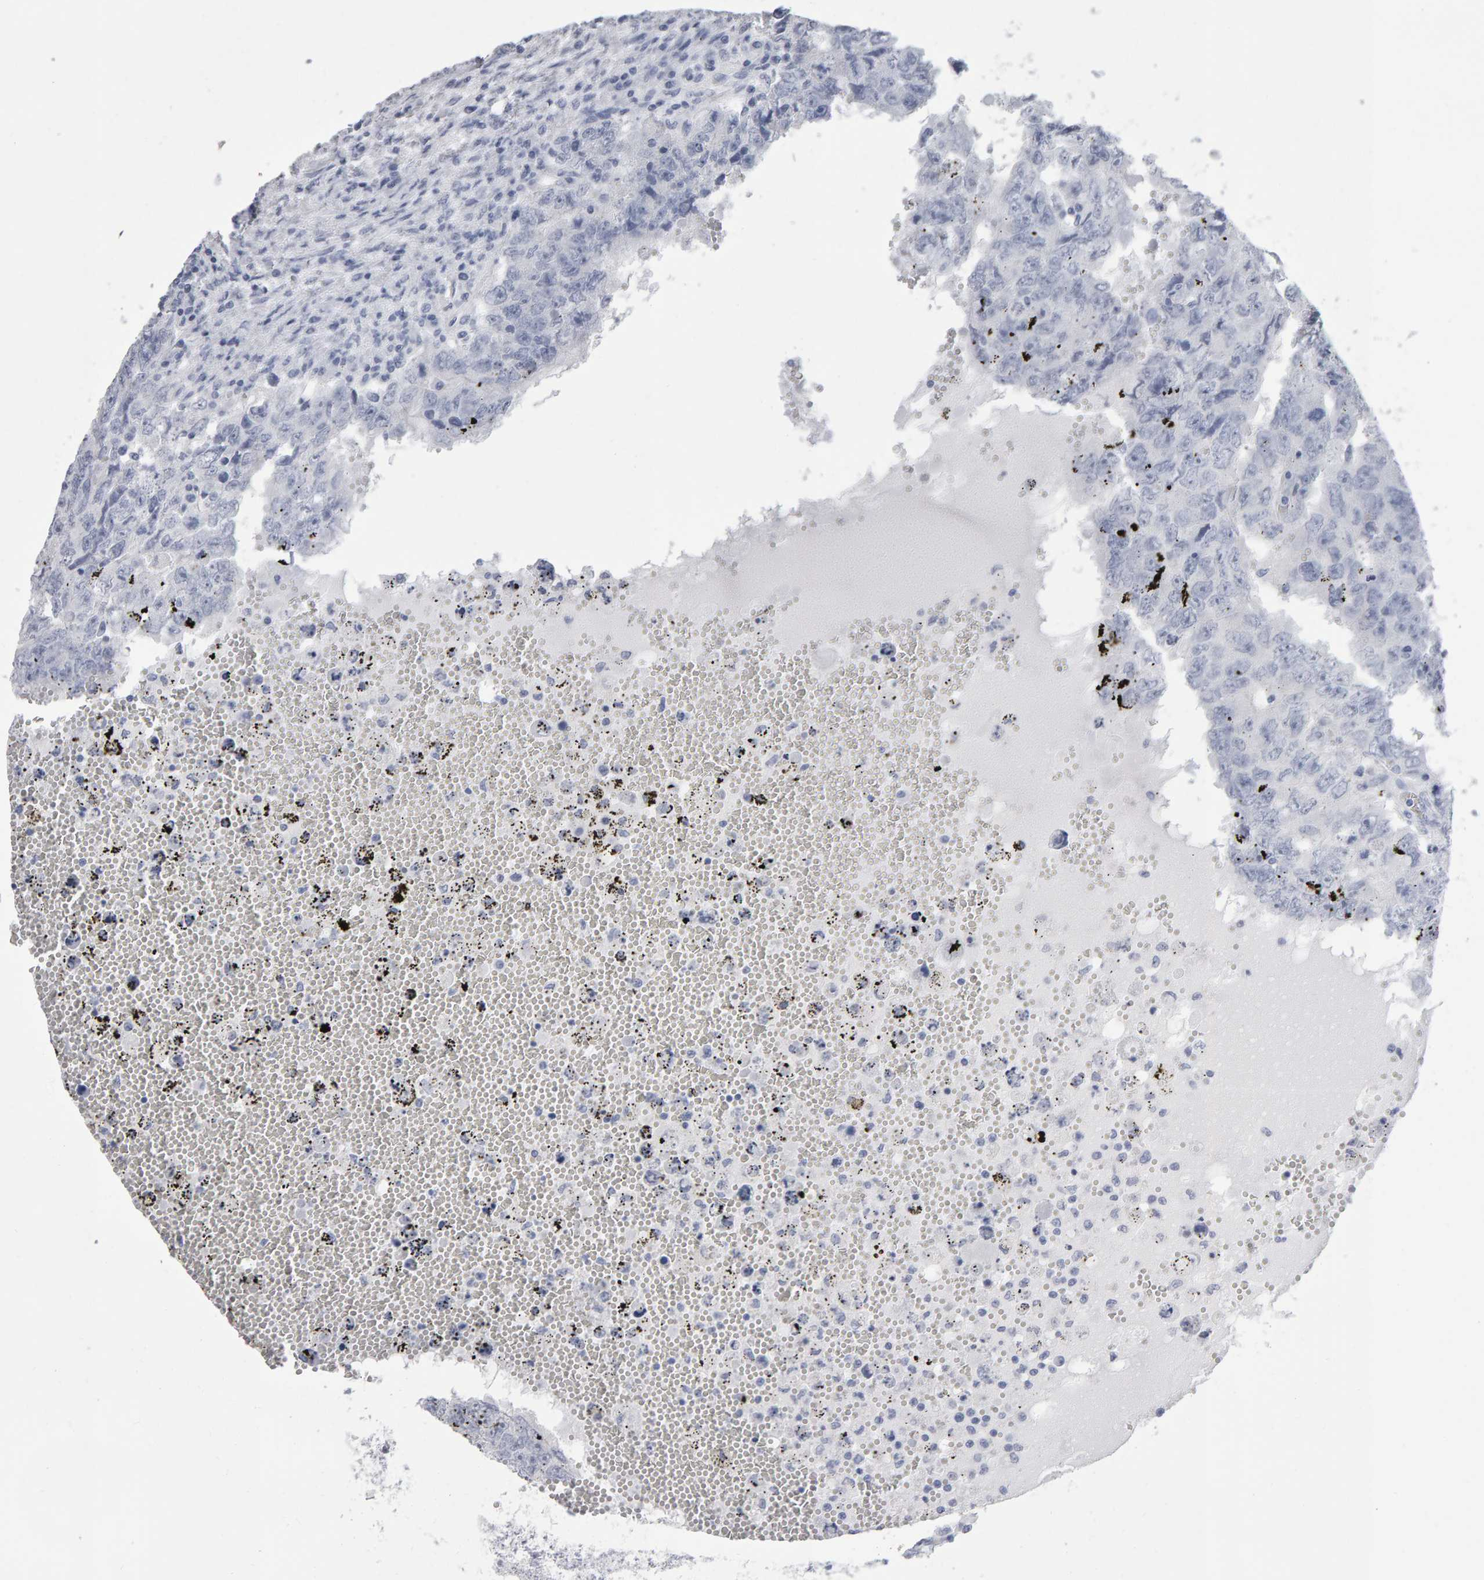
{"staining": {"intensity": "negative", "quantity": "none", "location": "none"}, "tissue": "testis cancer", "cell_type": "Tumor cells", "image_type": "cancer", "snomed": [{"axis": "morphology", "description": "Carcinoma, Embryonal, NOS"}, {"axis": "topography", "description": "Testis"}], "caption": "Immunohistochemical staining of testis cancer (embryonal carcinoma) exhibits no significant staining in tumor cells. The staining is performed using DAB (3,3'-diaminobenzidine) brown chromogen with nuclei counter-stained in using hematoxylin.", "gene": "NCDN", "patient": {"sex": "male", "age": 26}}